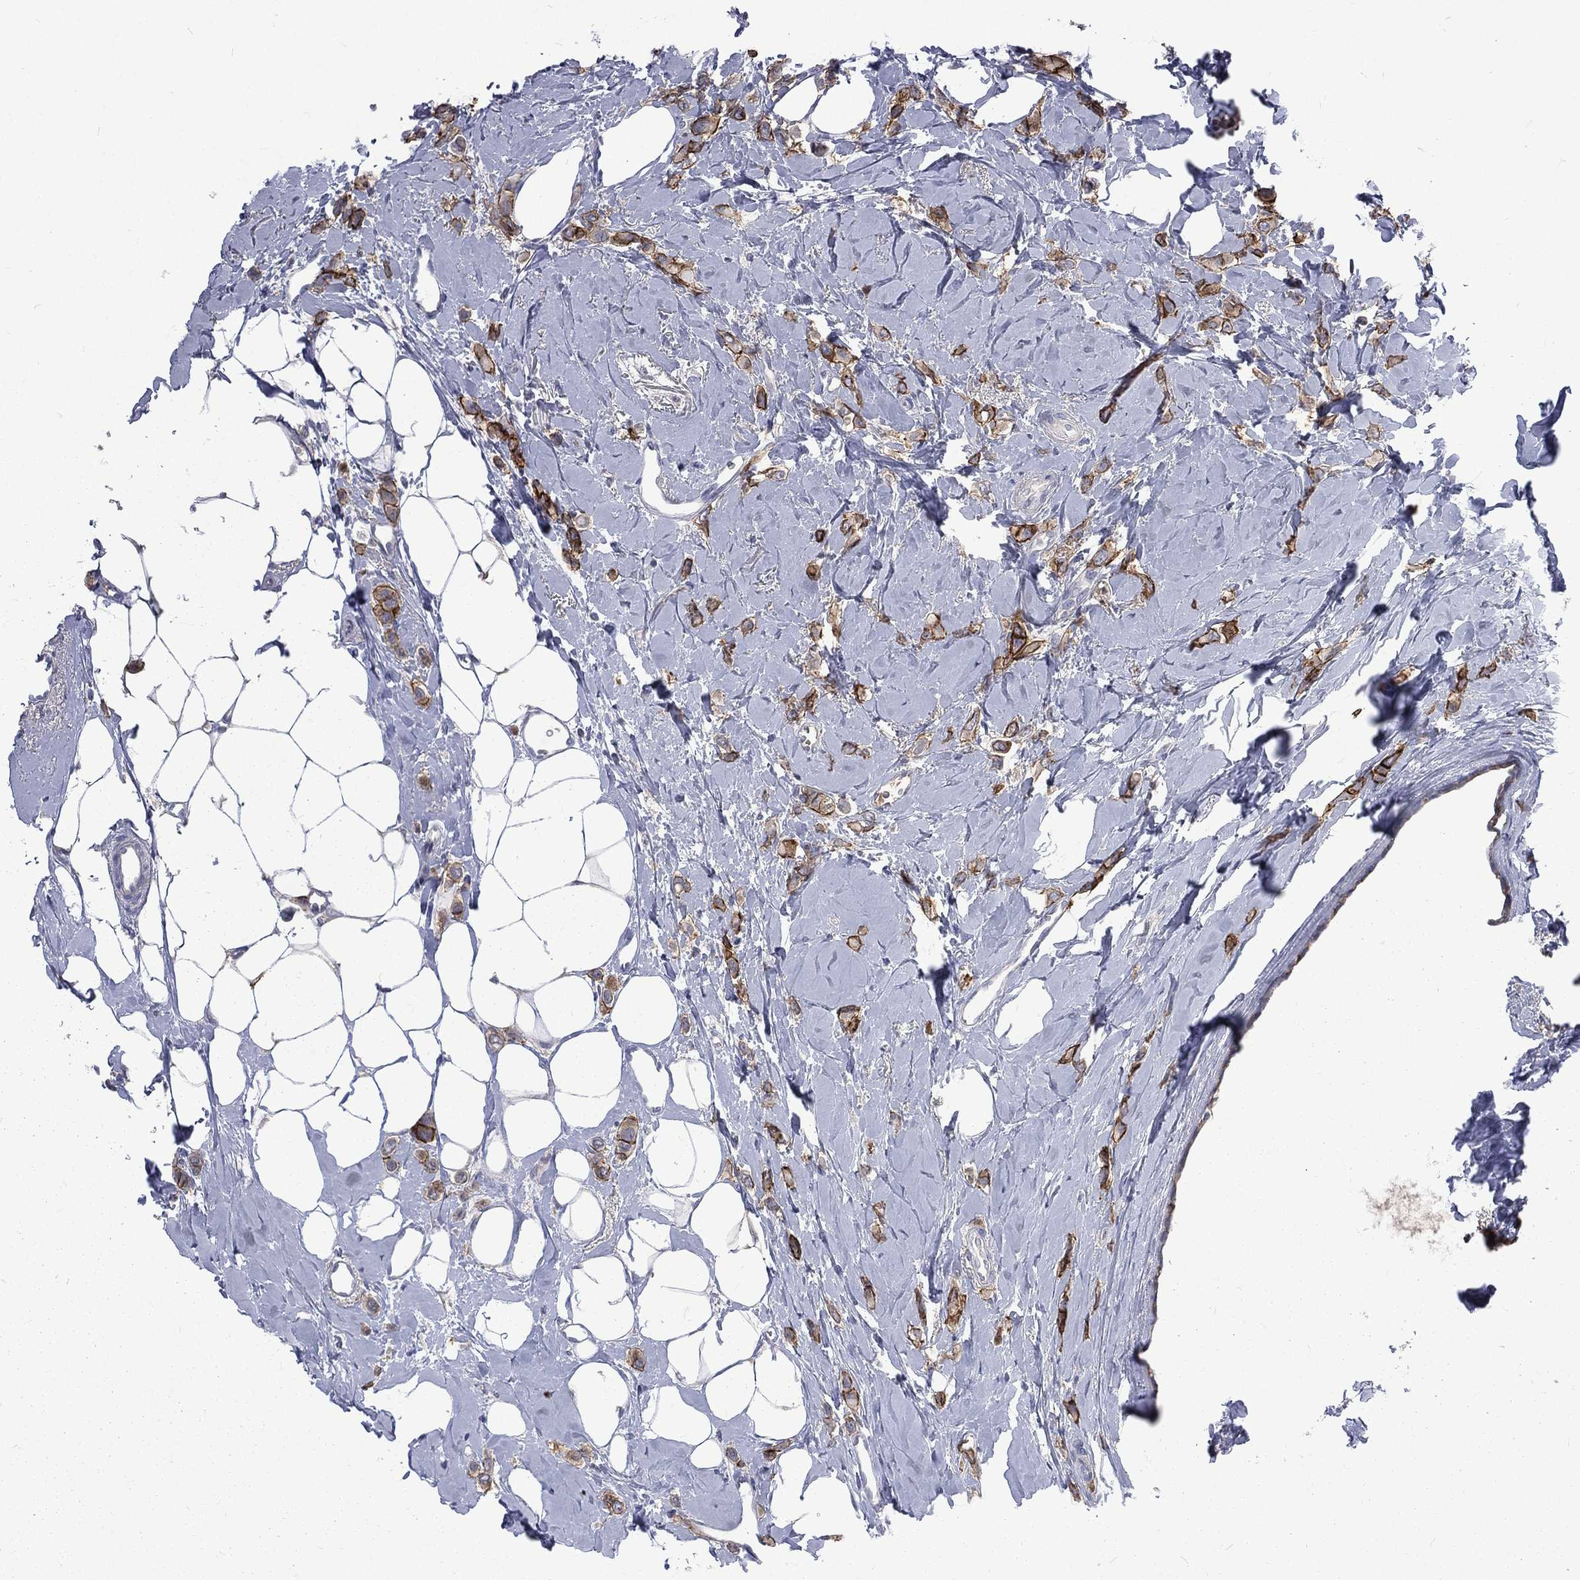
{"staining": {"intensity": "strong", "quantity": ">75%", "location": "cytoplasmic/membranous"}, "tissue": "breast cancer", "cell_type": "Tumor cells", "image_type": "cancer", "snomed": [{"axis": "morphology", "description": "Lobular carcinoma"}, {"axis": "topography", "description": "Breast"}], "caption": "Breast cancer was stained to show a protein in brown. There is high levels of strong cytoplasmic/membranous expression in about >75% of tumor cells.", "gene": "CA12", "patient": {"sex": "female", "age": 66}}